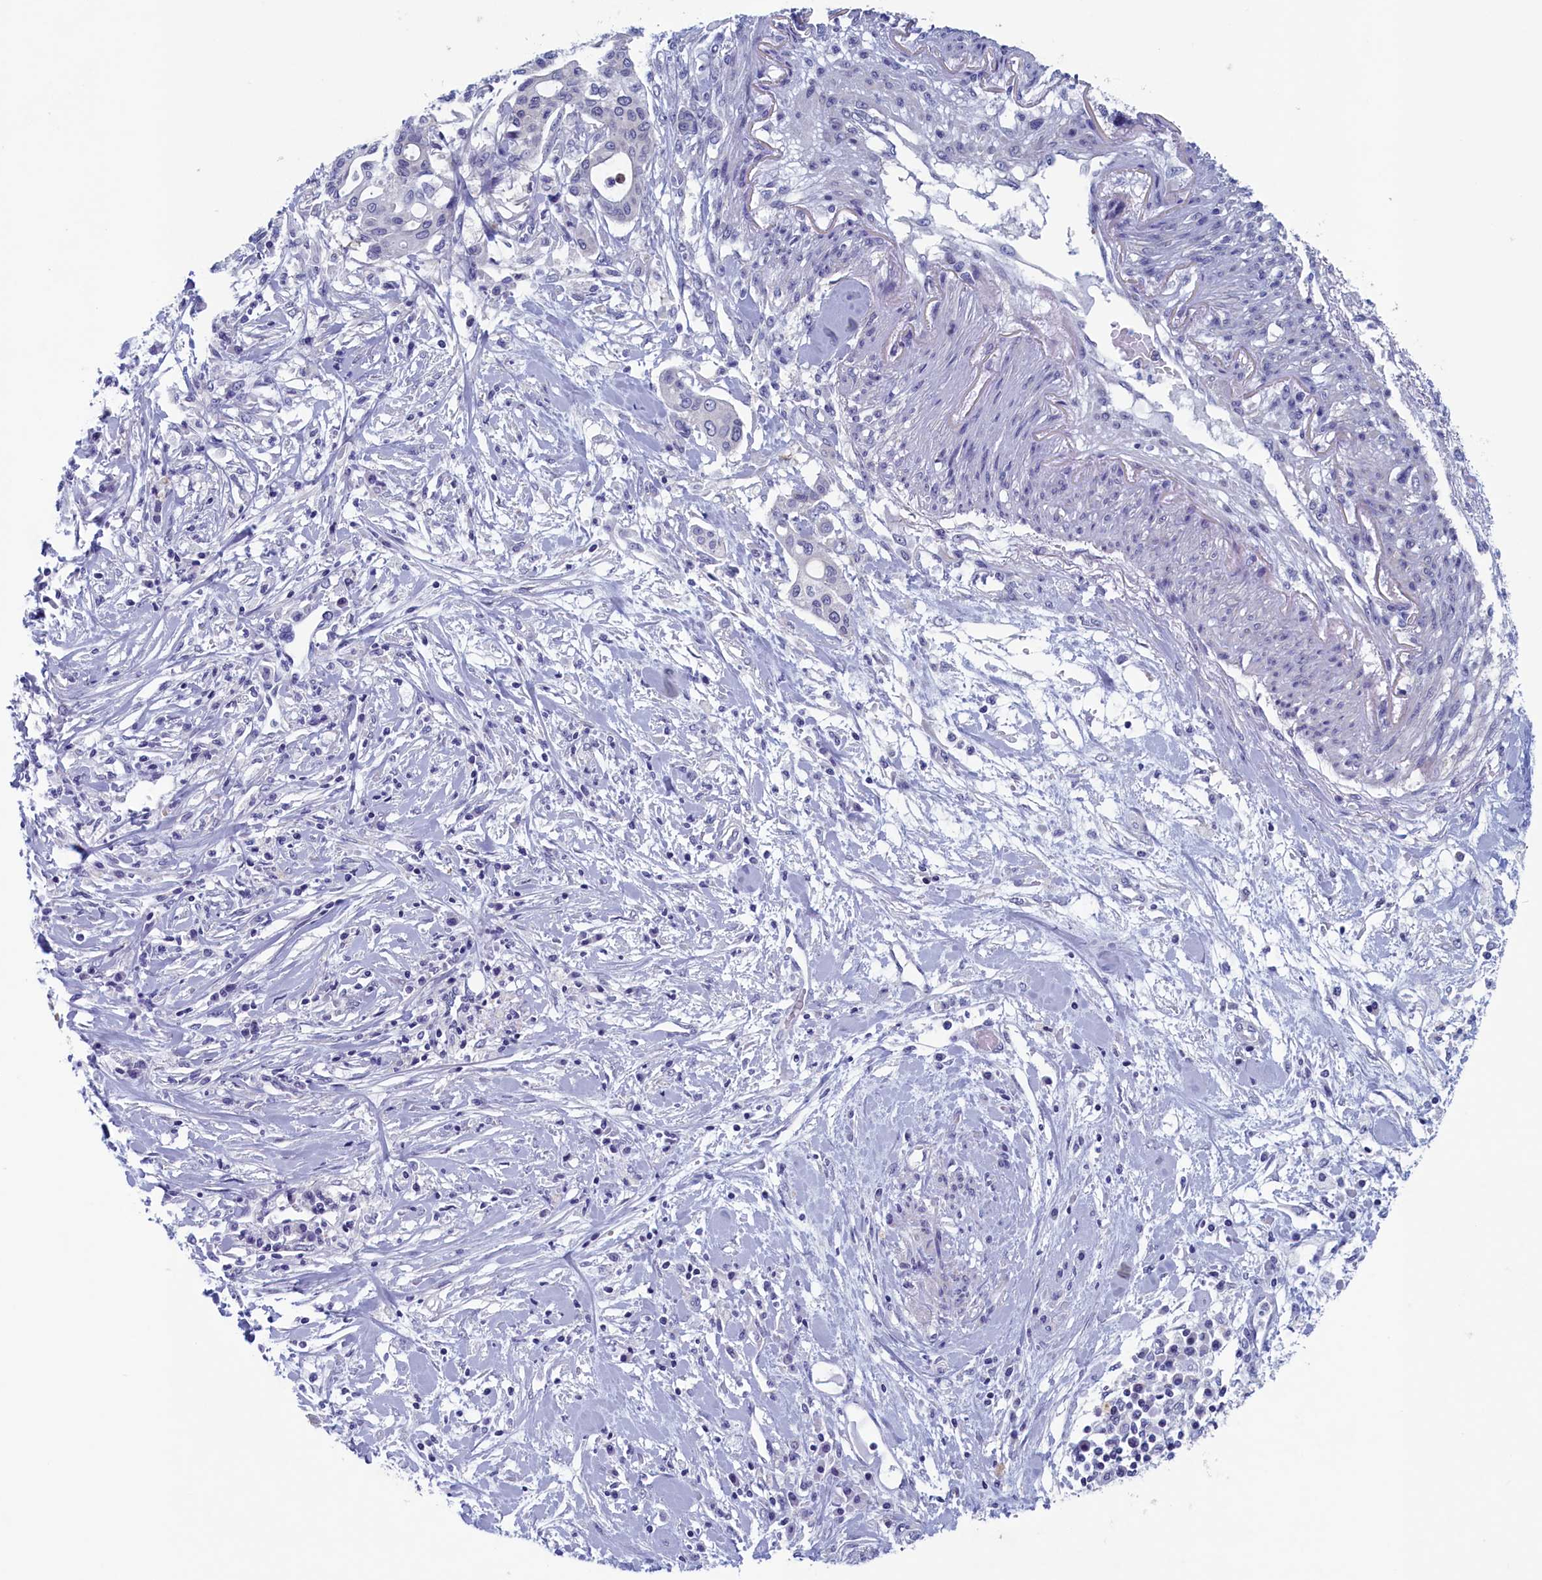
{"staining": {"intensity": "negative", "quantity": "none", "location": "none"}, "tissue": "pancreatic cancer", "cell_type": "Tumor cells", "image_type": "cancer", "snomed": [{"axis": "morphology", "description": "Adenocarcinoma, NOS"}, {"axis": "topography", "description": "Pancreas"}], "caption": "High magnification brightfield microscopy of pancreatic cancer stained with DAB (brown) and counterstained with hematoxylin (blue): tumor cells show no significant expression.", "gene": "WDR76", "patient": {"sex": "male", "age": 46}}